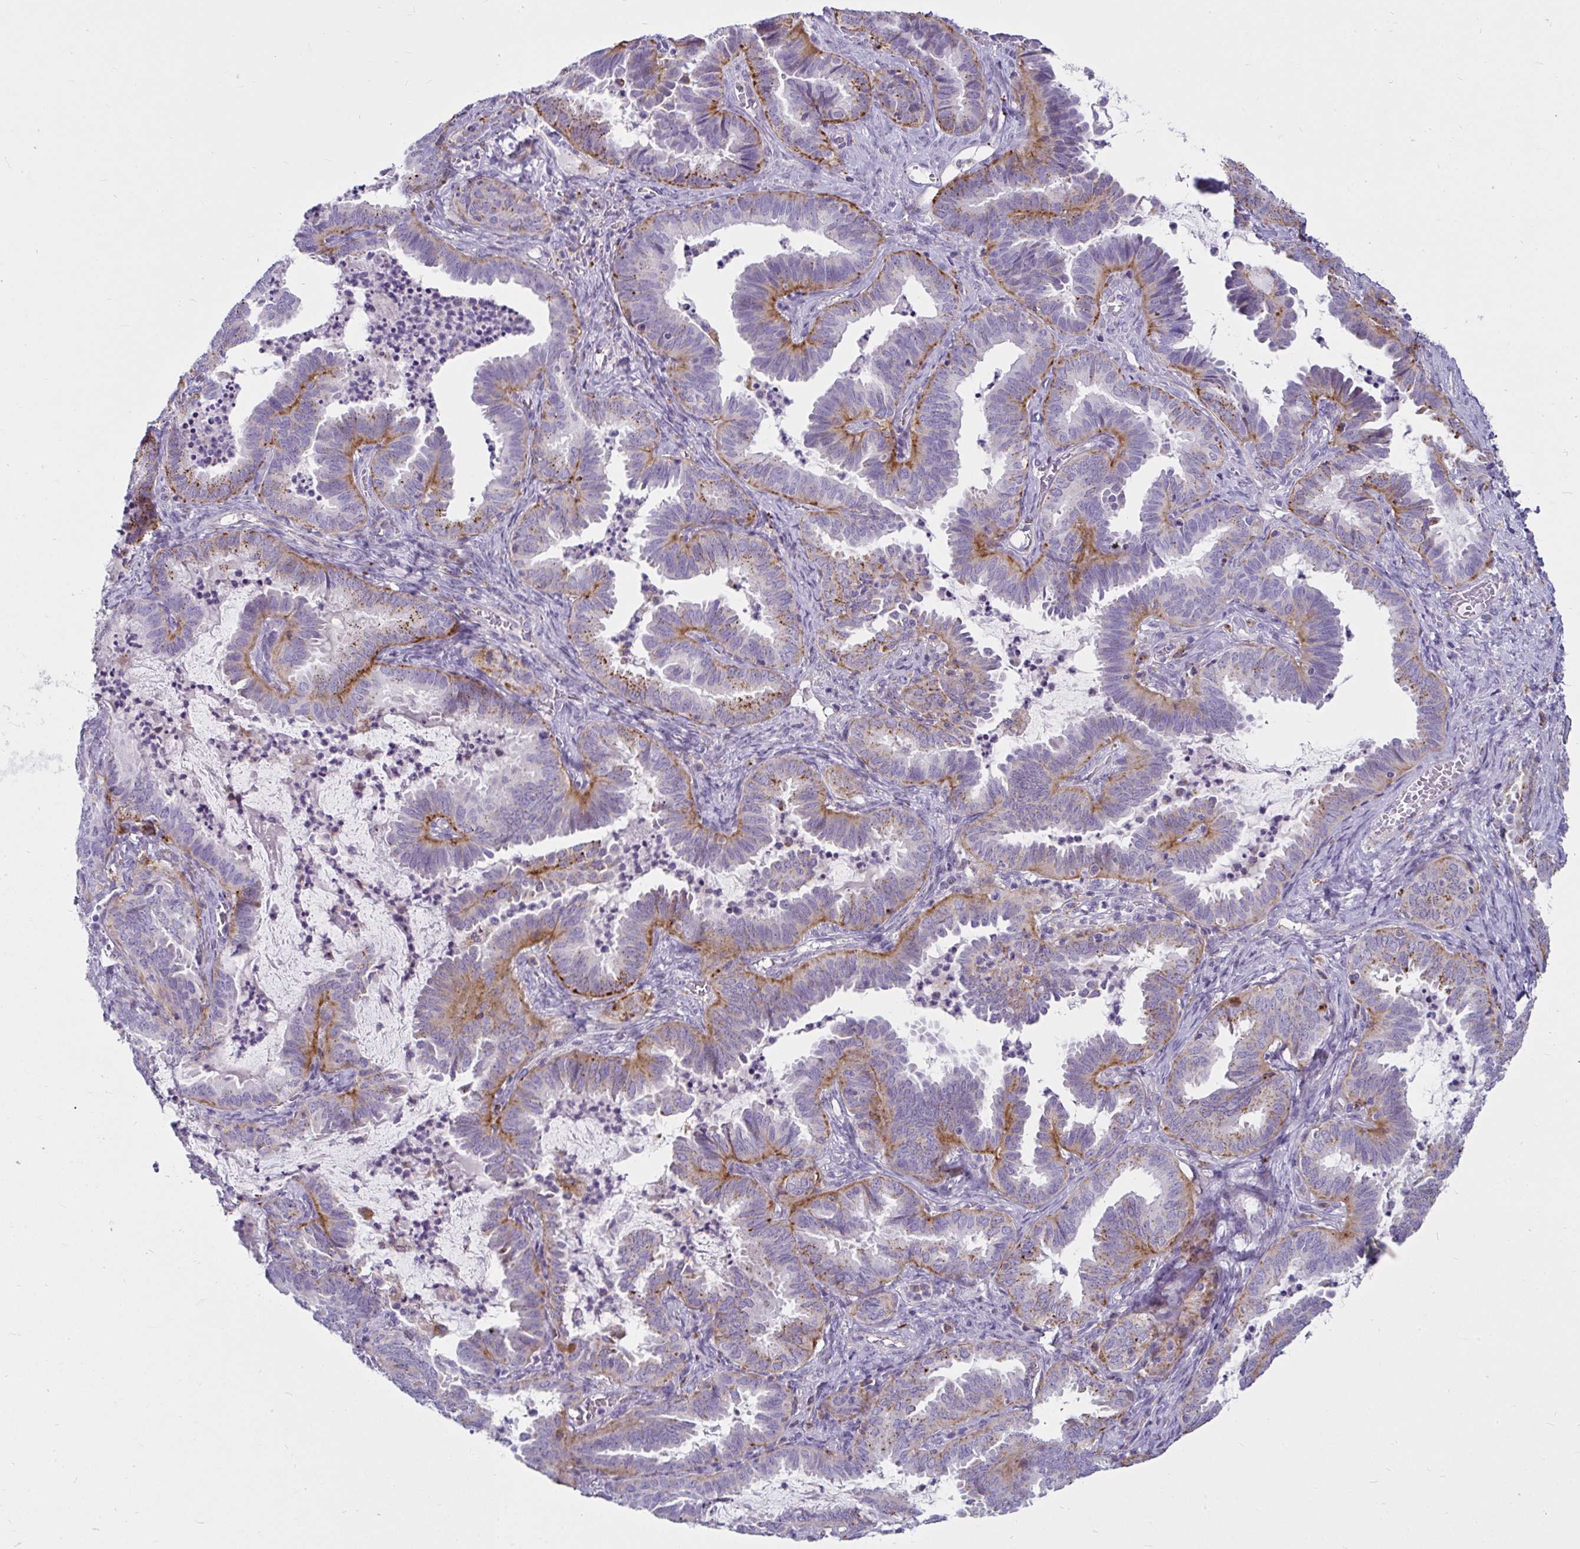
{"staining": {"intensity": "moderate", "quantity": "25%-75%", "location": "cytoplasmic/membranous"}, "tissue": "ovarian cancer", "cell_type": "Tumor cells", "image_type": "cancer", "snomed": [{"axis": "morphology", "description": "Carcinoma, endometroid"}, {"axis": "topography", "description": "Ovary"}], "caption": "A histopathology image of human endometroid carcinoma (ovarian) stained for a protein reveals moderate cytoplasmic/membranous brown staining in tumor cells.", "gene": "CTSZ", "patient": {"sex": "female", "age": 70}}